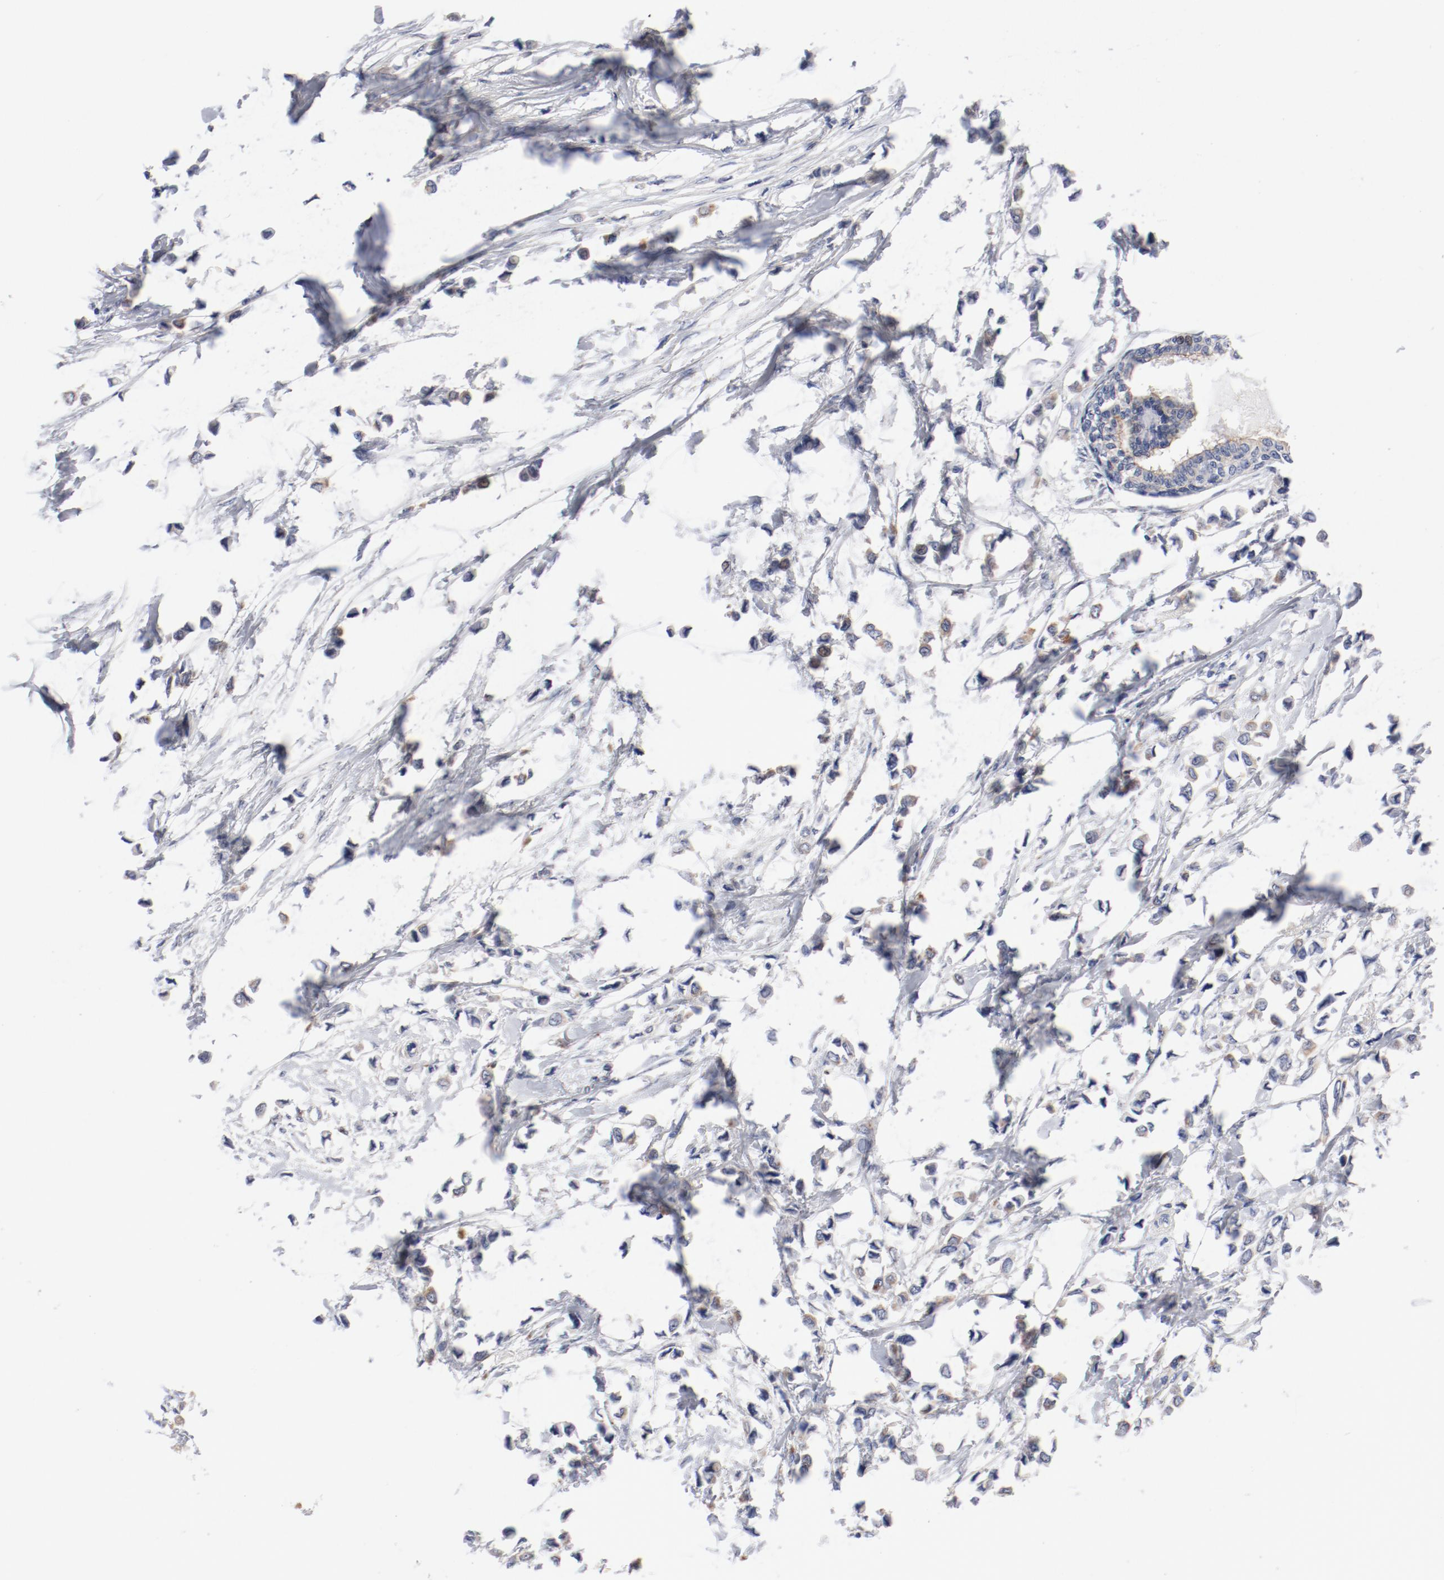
{"staining": {"intensity": "weak", "quantity": ">75%", "location": "cytoplasmic/membranous"}, "tissue": "breast cancer", "cell_type": "Tumor cells", "image_type": "cancer", "snomed": [{"axis": "morphology", "description": "Lobular carcinoma"}, {"axis": "topography", "description": "Breast"}], "caption": "Immunohistochemical staining of breast cancer exhibits low levels of weak cytoplasmic/membranous protein expression in approximately >75% of tumor cells.", "gene": "GPR143", "patient": {"sex": "female", "age": 51}}